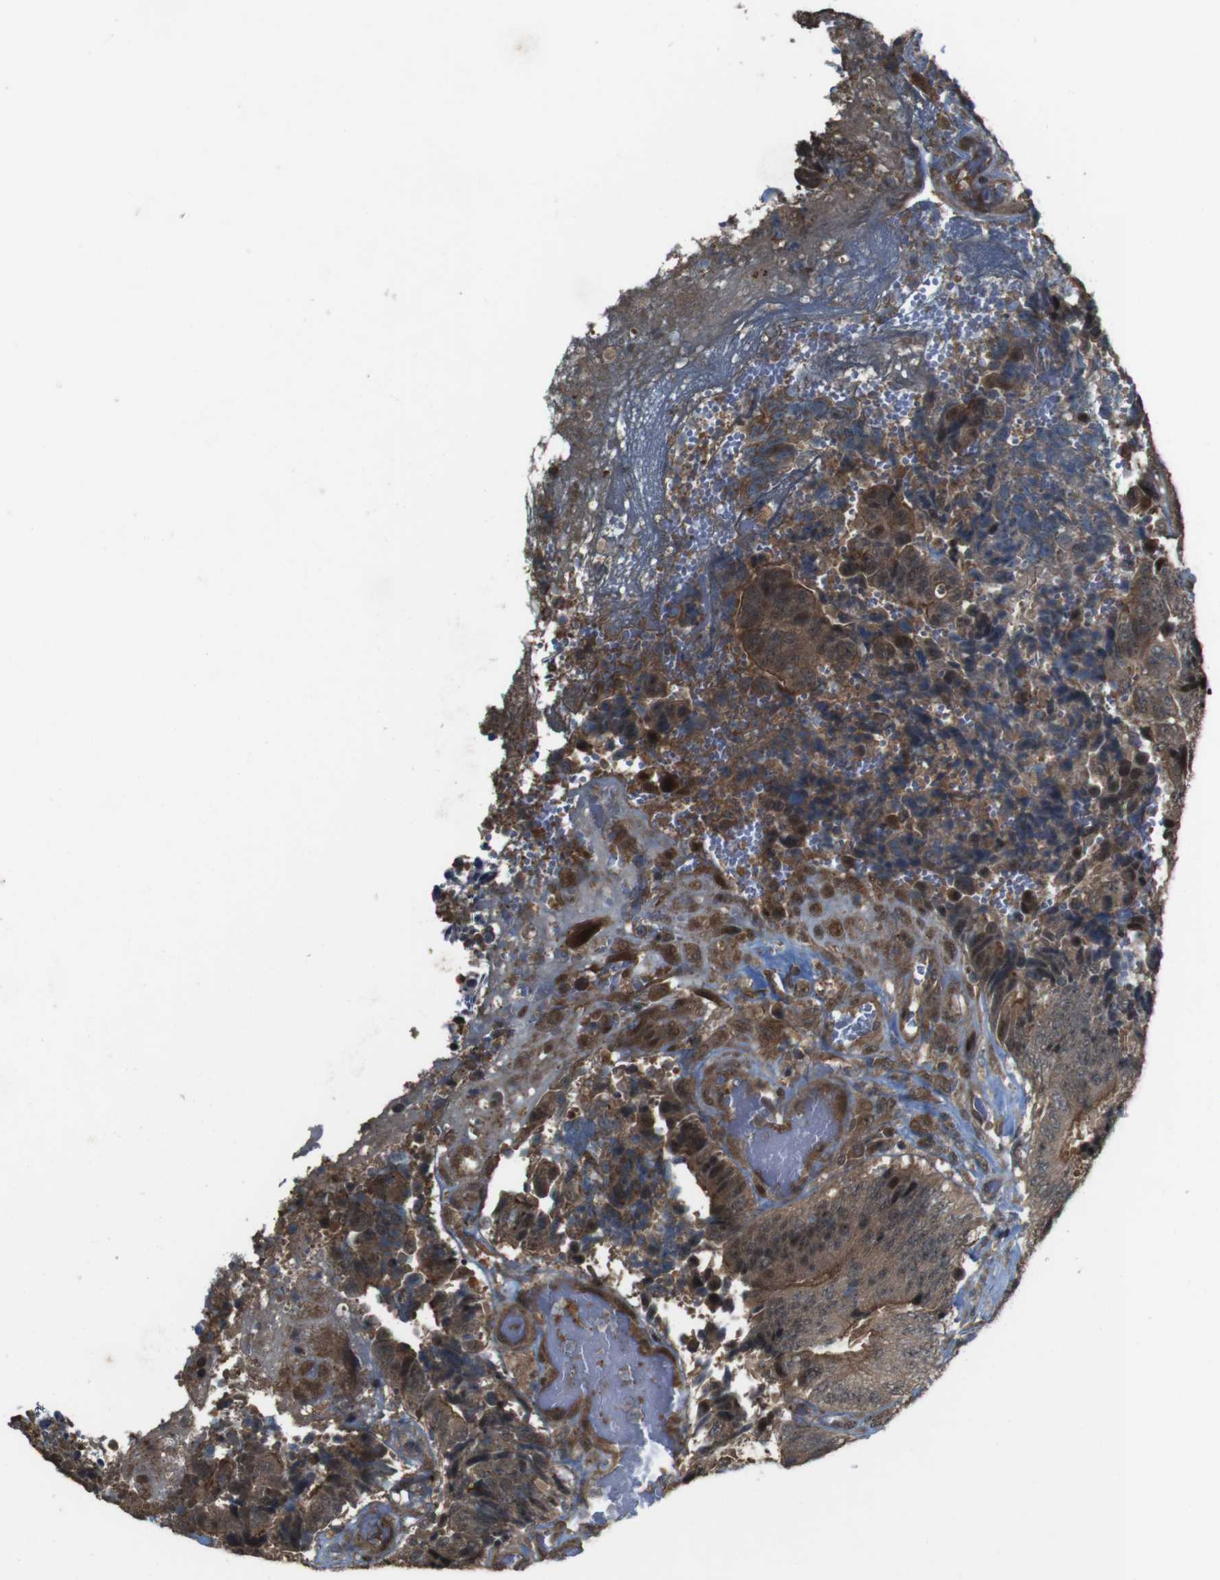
{"staining": {"intensity": "weak", "quantity": ">75%", "location": "cytoplasmic/membranous"}, "tissue": "colorectal cancer", "cell_type": "Tumor cells", "image_type": "cancer", "snomed": [{"axis": "morphology", "description": "Adenocarcinoma, NOS"}, {"axis": "topography", "description": "Rectum"}], "caption": "IHC of human adenocarcinoma (colorectal) demonstrates low levels of weak cytoplasmic/membranous positivity in approximately >75% of tumor cells. Nuclei are stained in blue.", "gene": "CDC34", "patient": {"sex": "male", "age": 72}}